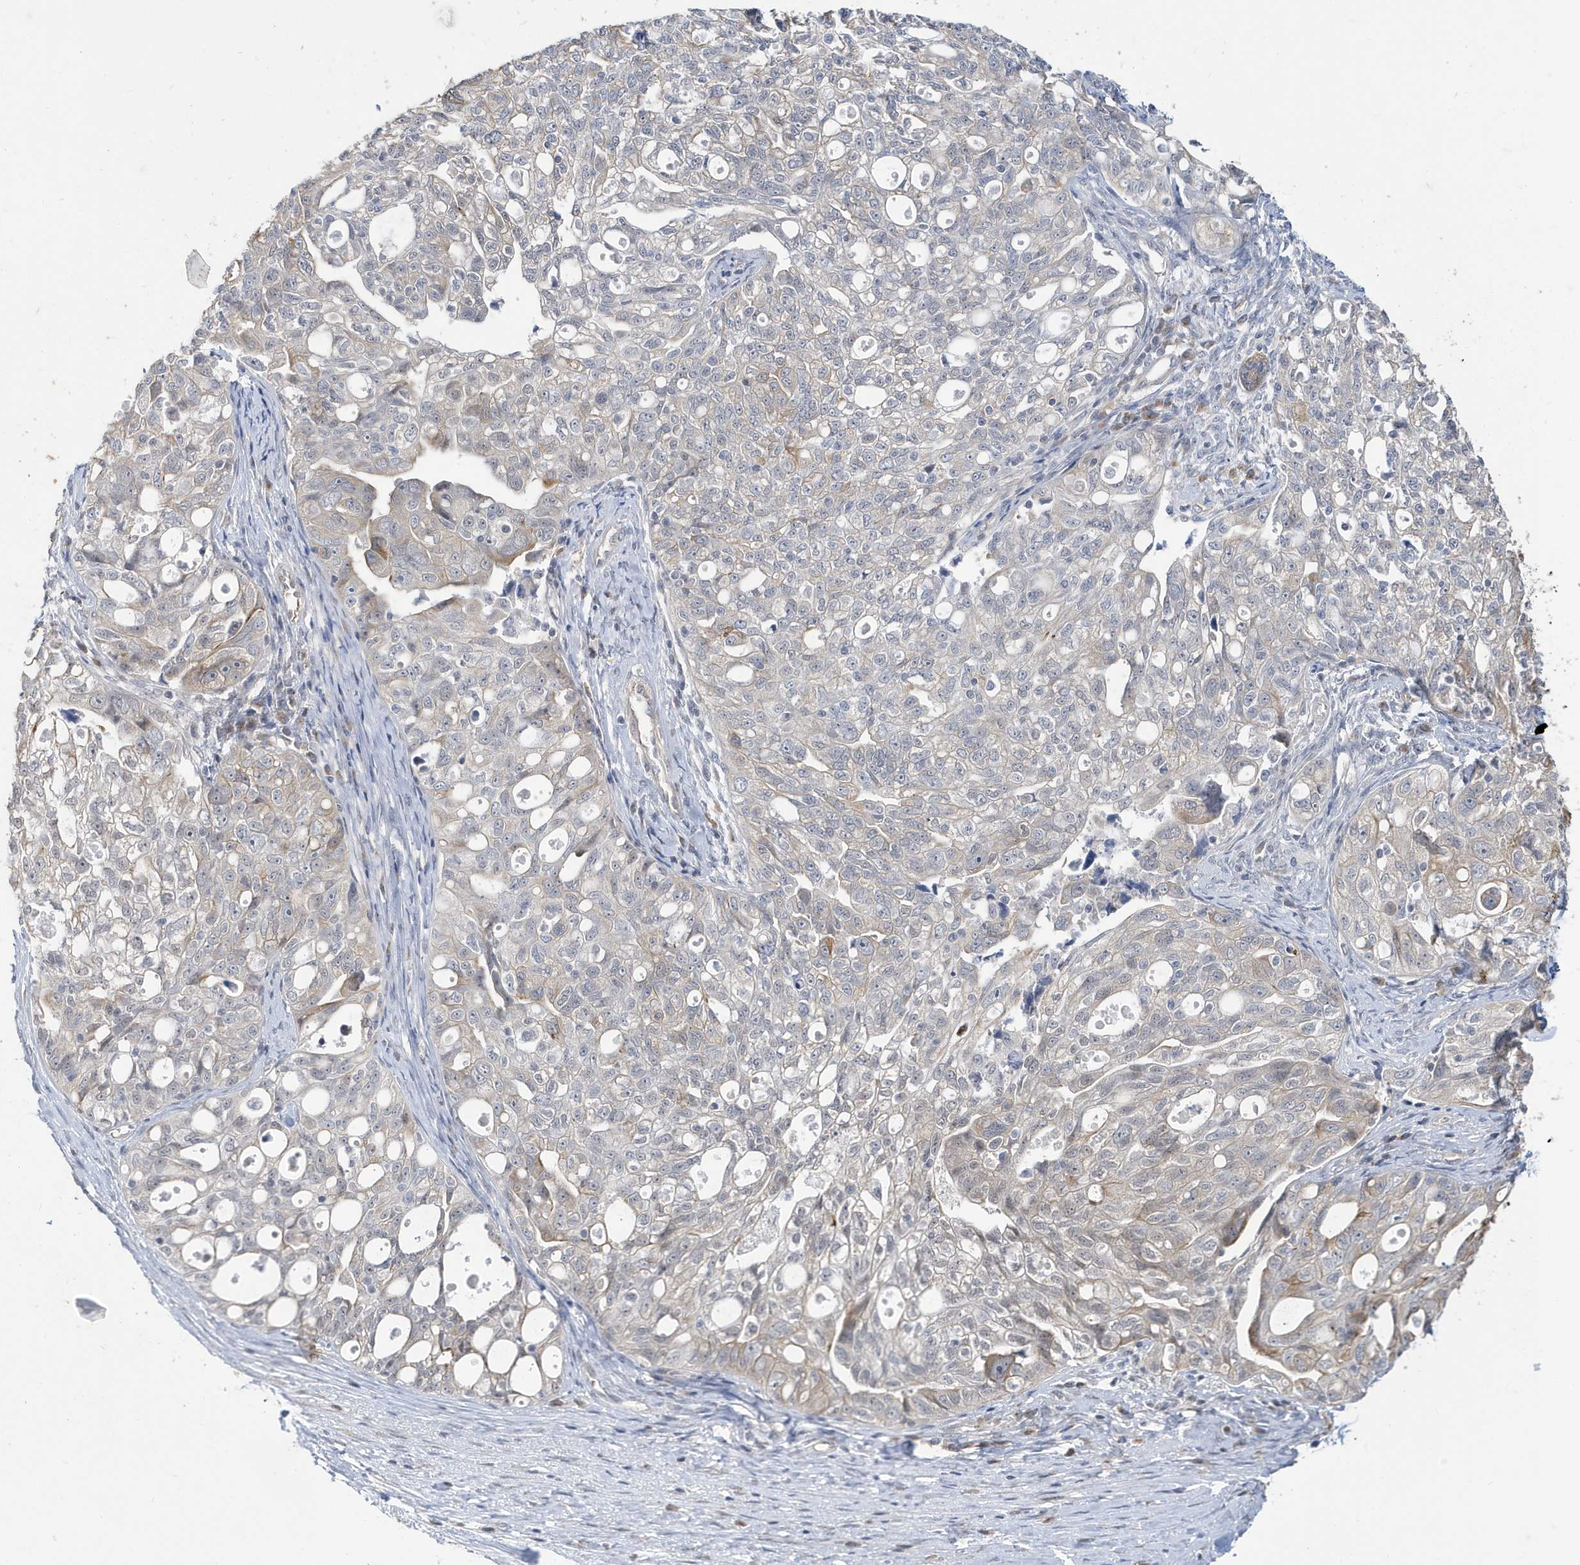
{"staining": {"intensity": "weak", "quantity": "<25%", "location": "cytoplasmic/membranous,nuclear"}, "tissue": "ovarian cancer", "cell_type": "Tumor cells", "image_type": "cancer", "snomed": [{"axis": "morphology", "description": "Carcinoma, NOS"}, {"axis": "morphology", "description": "Cystadenocarcinoma, serous, NOS"}, {"axis": "topography", "description": "Ovary"}], "caption": "This histopathology image is of ovarian serous cystadenocarcinoma stained with immunohistochemistry (IHC) to label a protein in brown with the nuclei are counter-stained blue. There is no positivity in tumor cells. (IHC, brightfield microscopy, high magnification).", "gene": "ZNF654", "patient": {"sex": "female", "age": 69}}